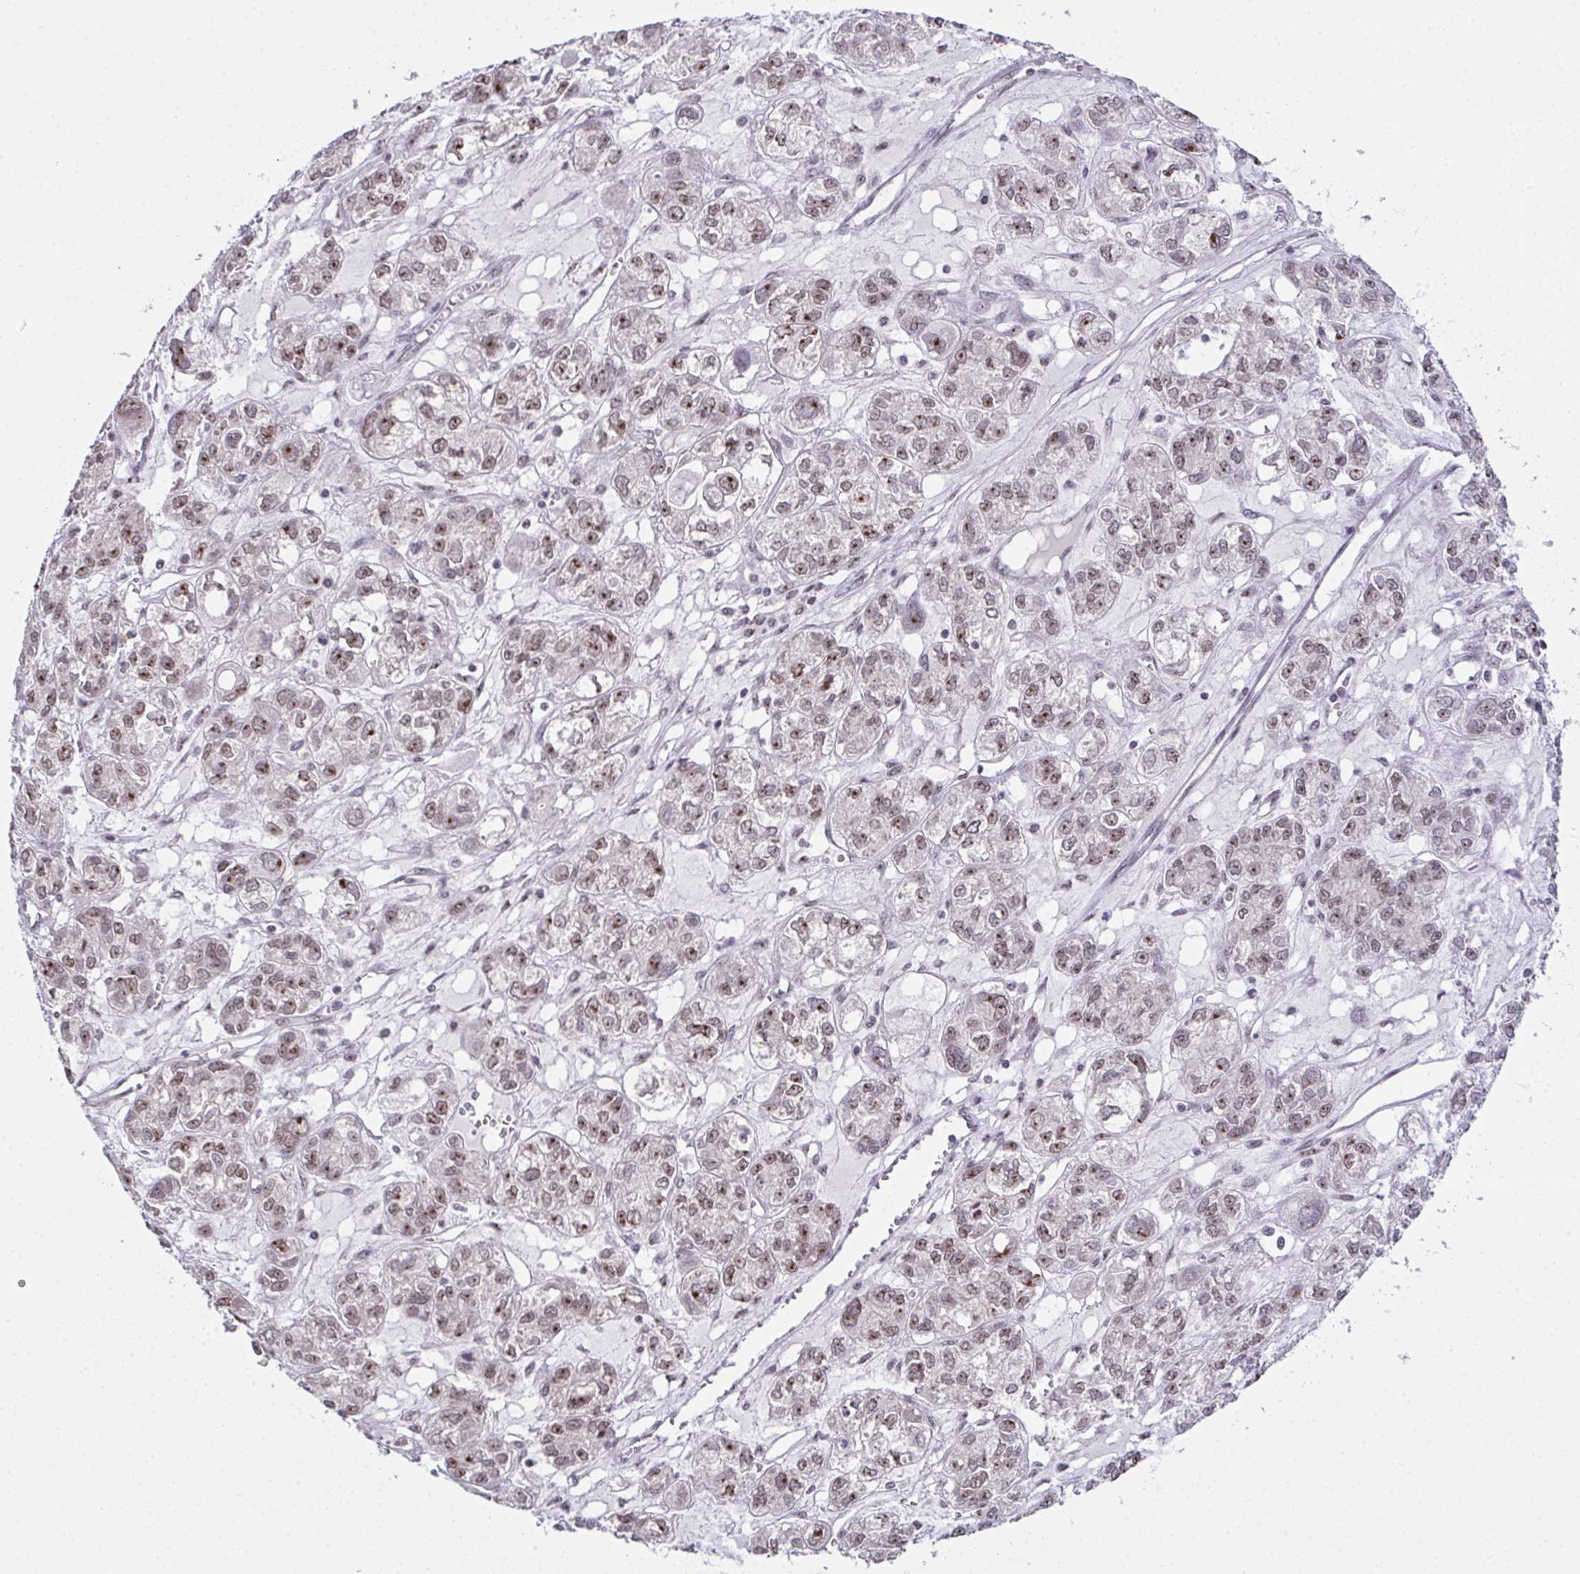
{"staining": {"intensity": "moderate", "quantity": "25%-75%", "location": "nuclear"}, "tissue": "ovarian cancer", "cell_type": "Tumor cells", "image_type": "cancer", "snomed": [{"axis": "morphology", "description": "Carcinoma, endometroid"}, {"axis": "topography", "description": "Ovary"}], "caption": "Moderate nuclear expression for a protein is appreciated in about 25%-75% of tumor cells of ovarian endometroid carcinoma using immunohistochemistry (IHC).", "gene": "ZNF800", "patient": {"sex": "female", "age": 64}}